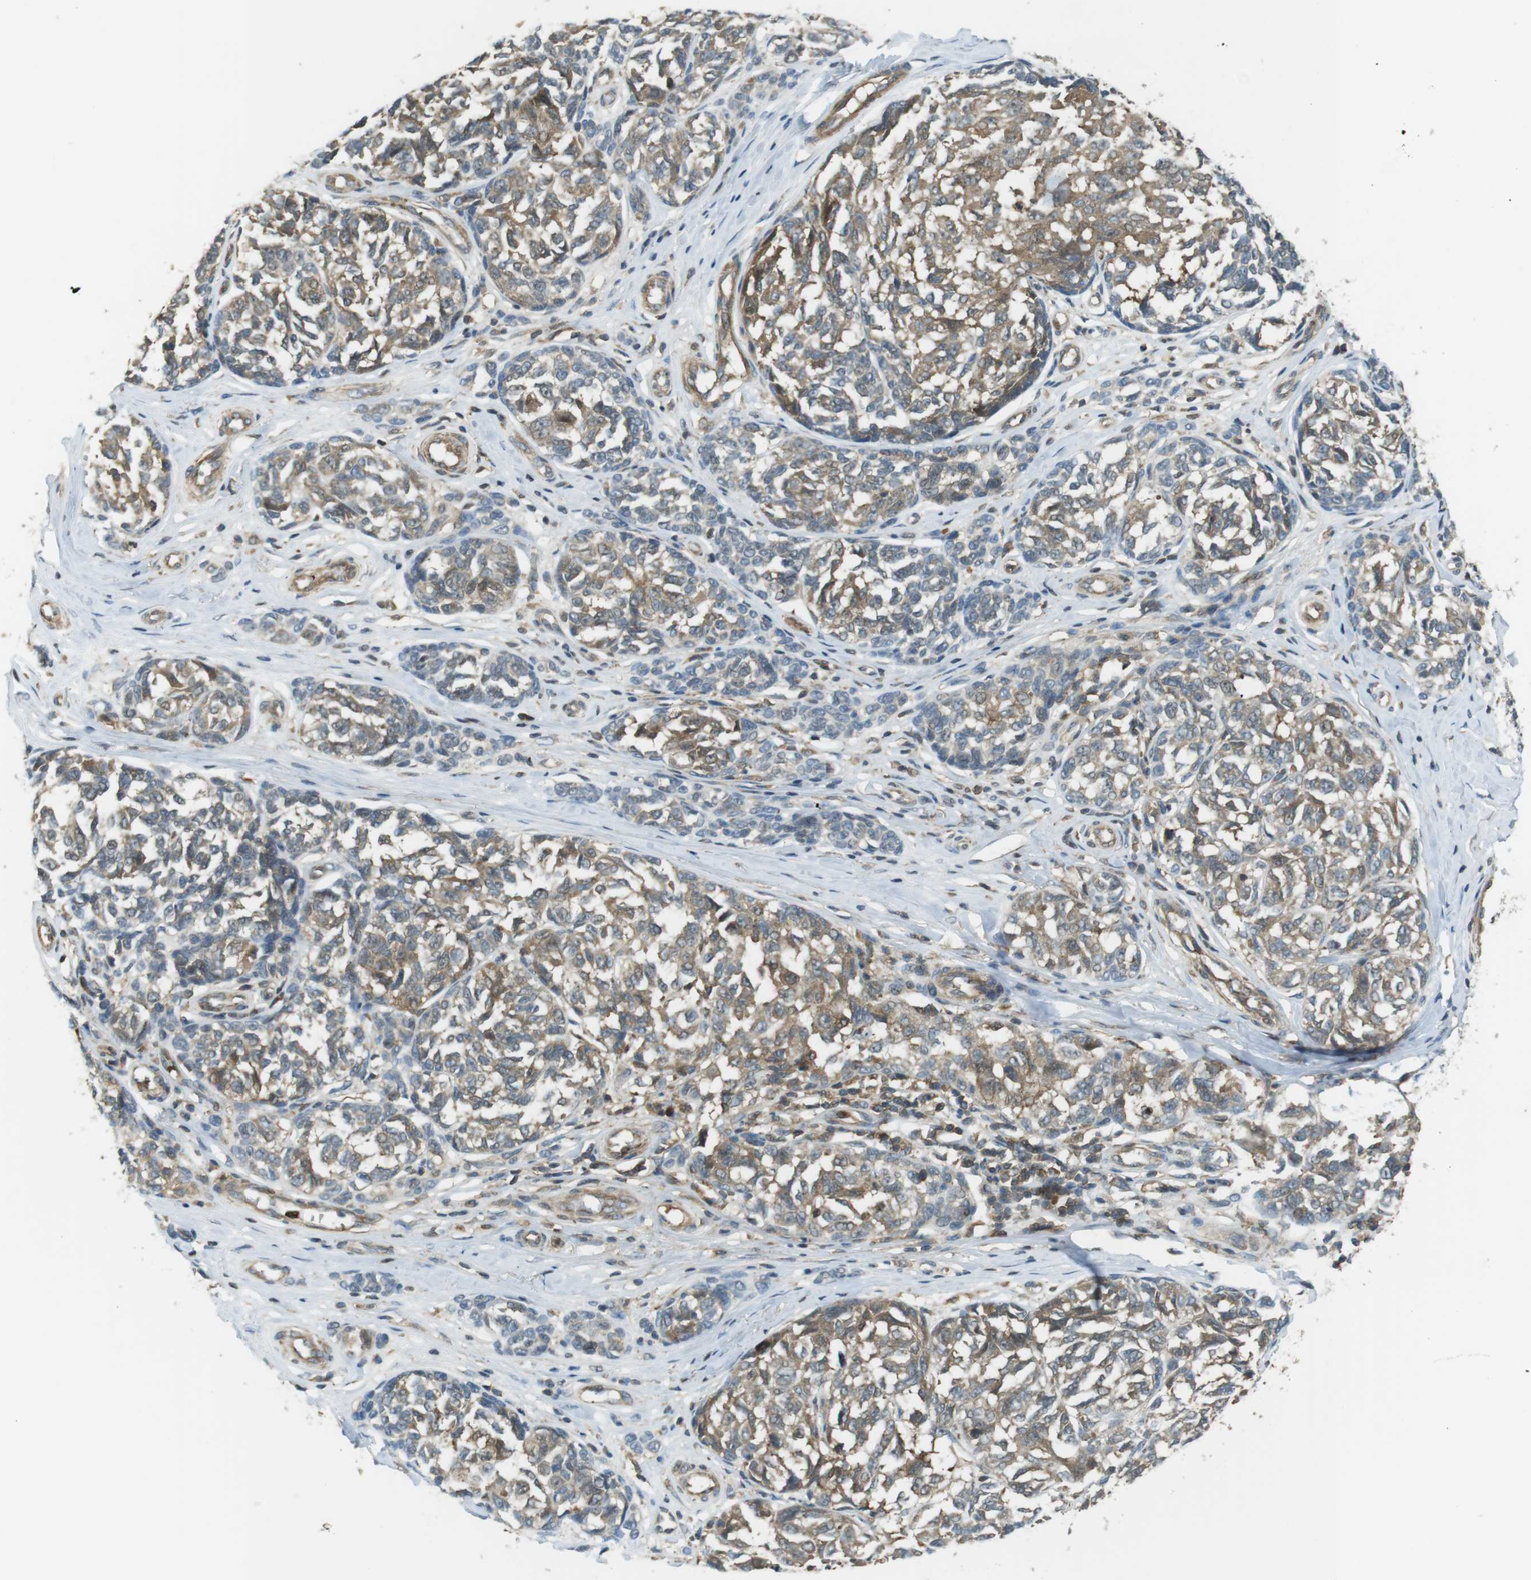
{"staining": {"intensity": "moderate", "quantity": ">75%", "location": "cytoplasmic/membranous"}, "tissue": "melanoma", "cell_type": "Tumor cells", "image_type": "cancer", "snomed": [{"axis": "morphology", "description": "Malignant melanoma, NOS"}, {"axis": "topography", "description": "Skin"}], "caption": "Immunohistochemistry (IHC) (DAB) staining of melanoma demonstrates moderate cytoplasmic/membranous protein positivity in about >75% of tumor cells.", "gene": "LRRC3B", "patient": {"sex": "female", "age": 64}}